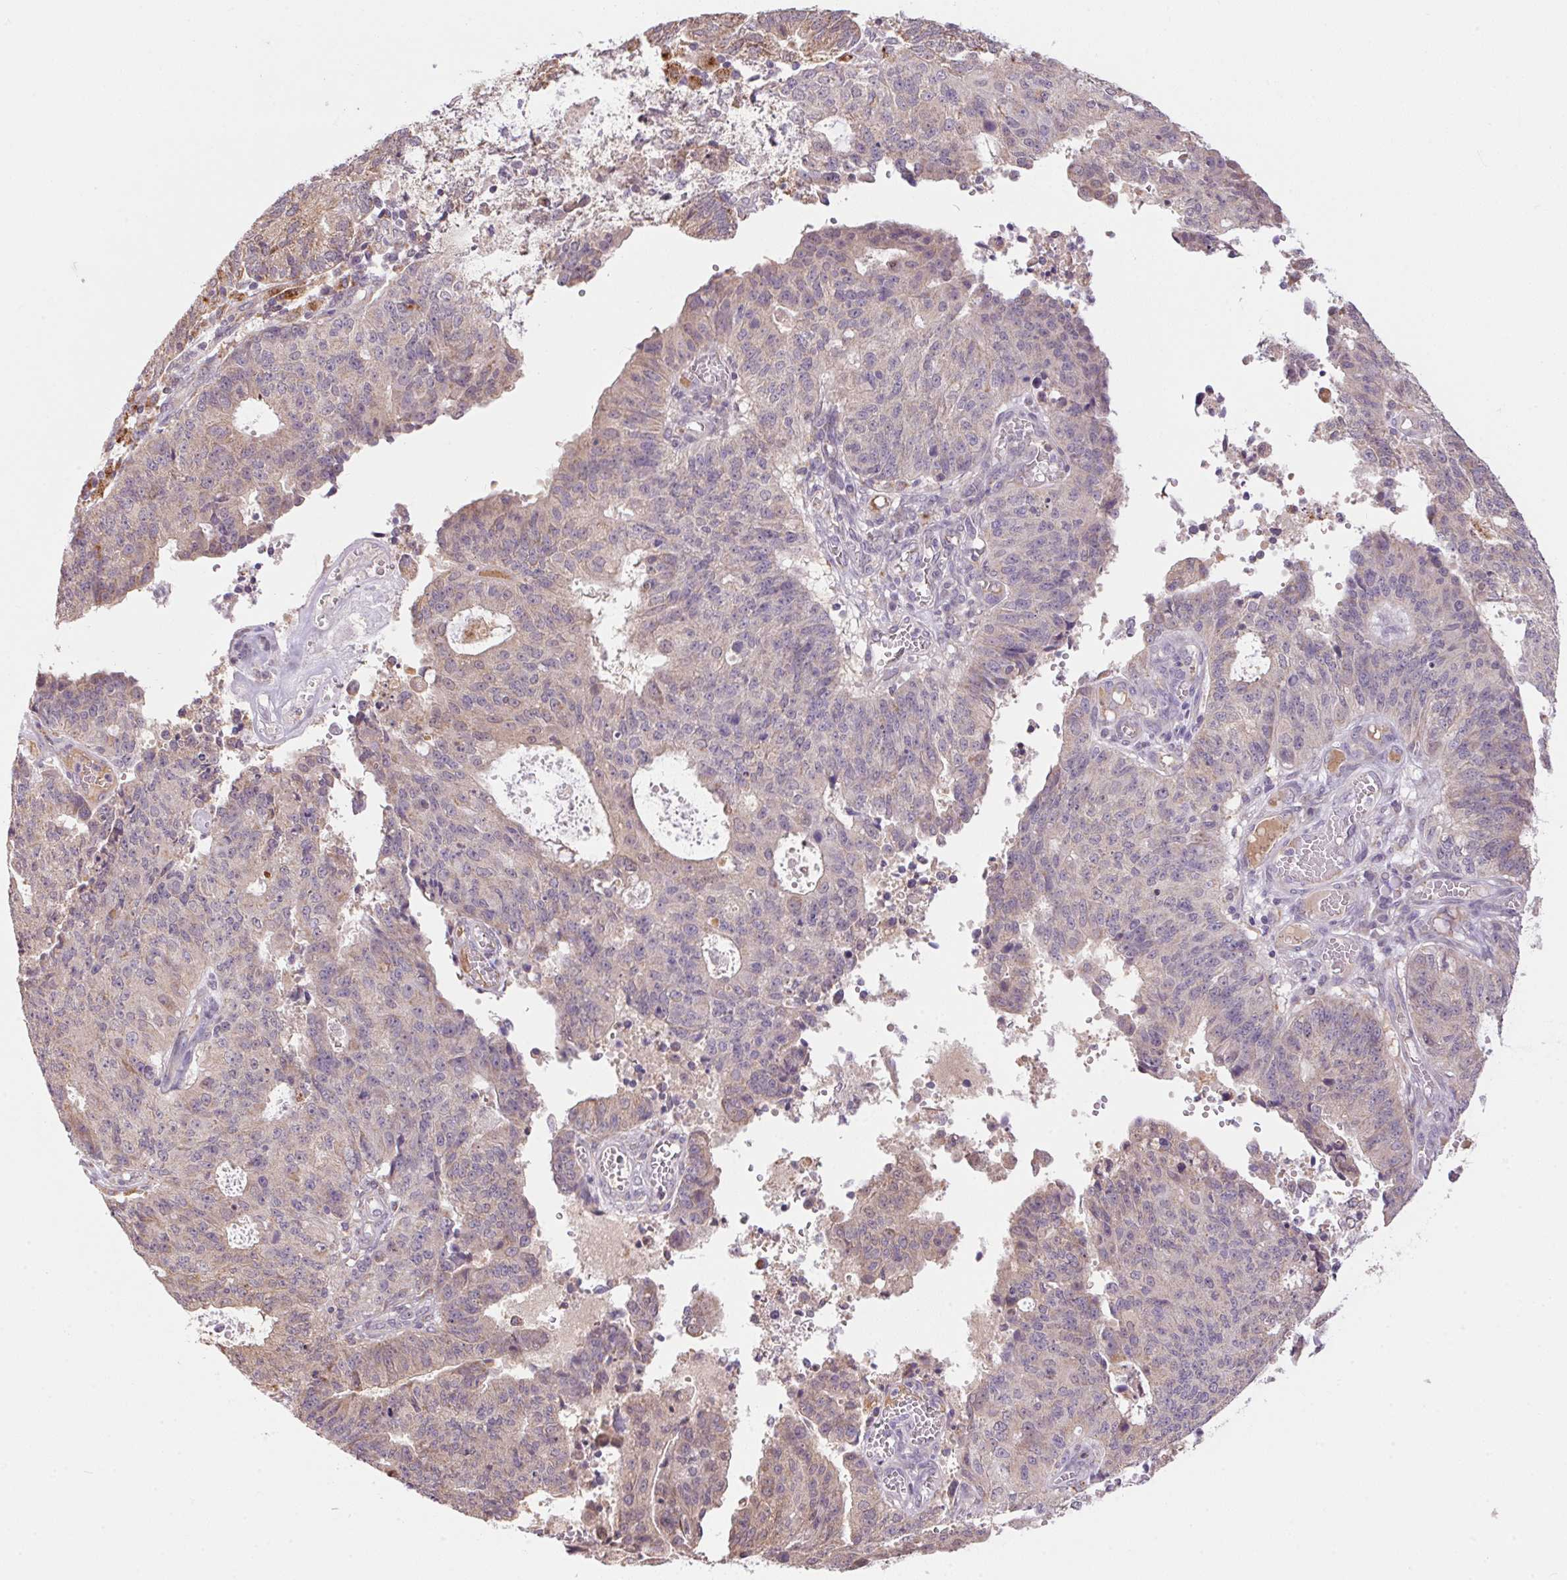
{"staining": {"intensity": "weak", "quantity": "<25%", "location": "cytoplasmic/membranous"}, "tissue": "endometrial cancer", "cell_type": "Tumor cells", "image_type": "cancer", "snomed": [{"axis": "morphology", "description": "Adenocarcinoma, NOS"}, {"axis": "topography", "description": "Endometrium"}], "caption": "Human adenocarcinoma (endometrial) stained for a protein using IHC shows no positivity in tumor cells.", "gene": "ADH5", "patient": {"sex": "female", "age": 82}}